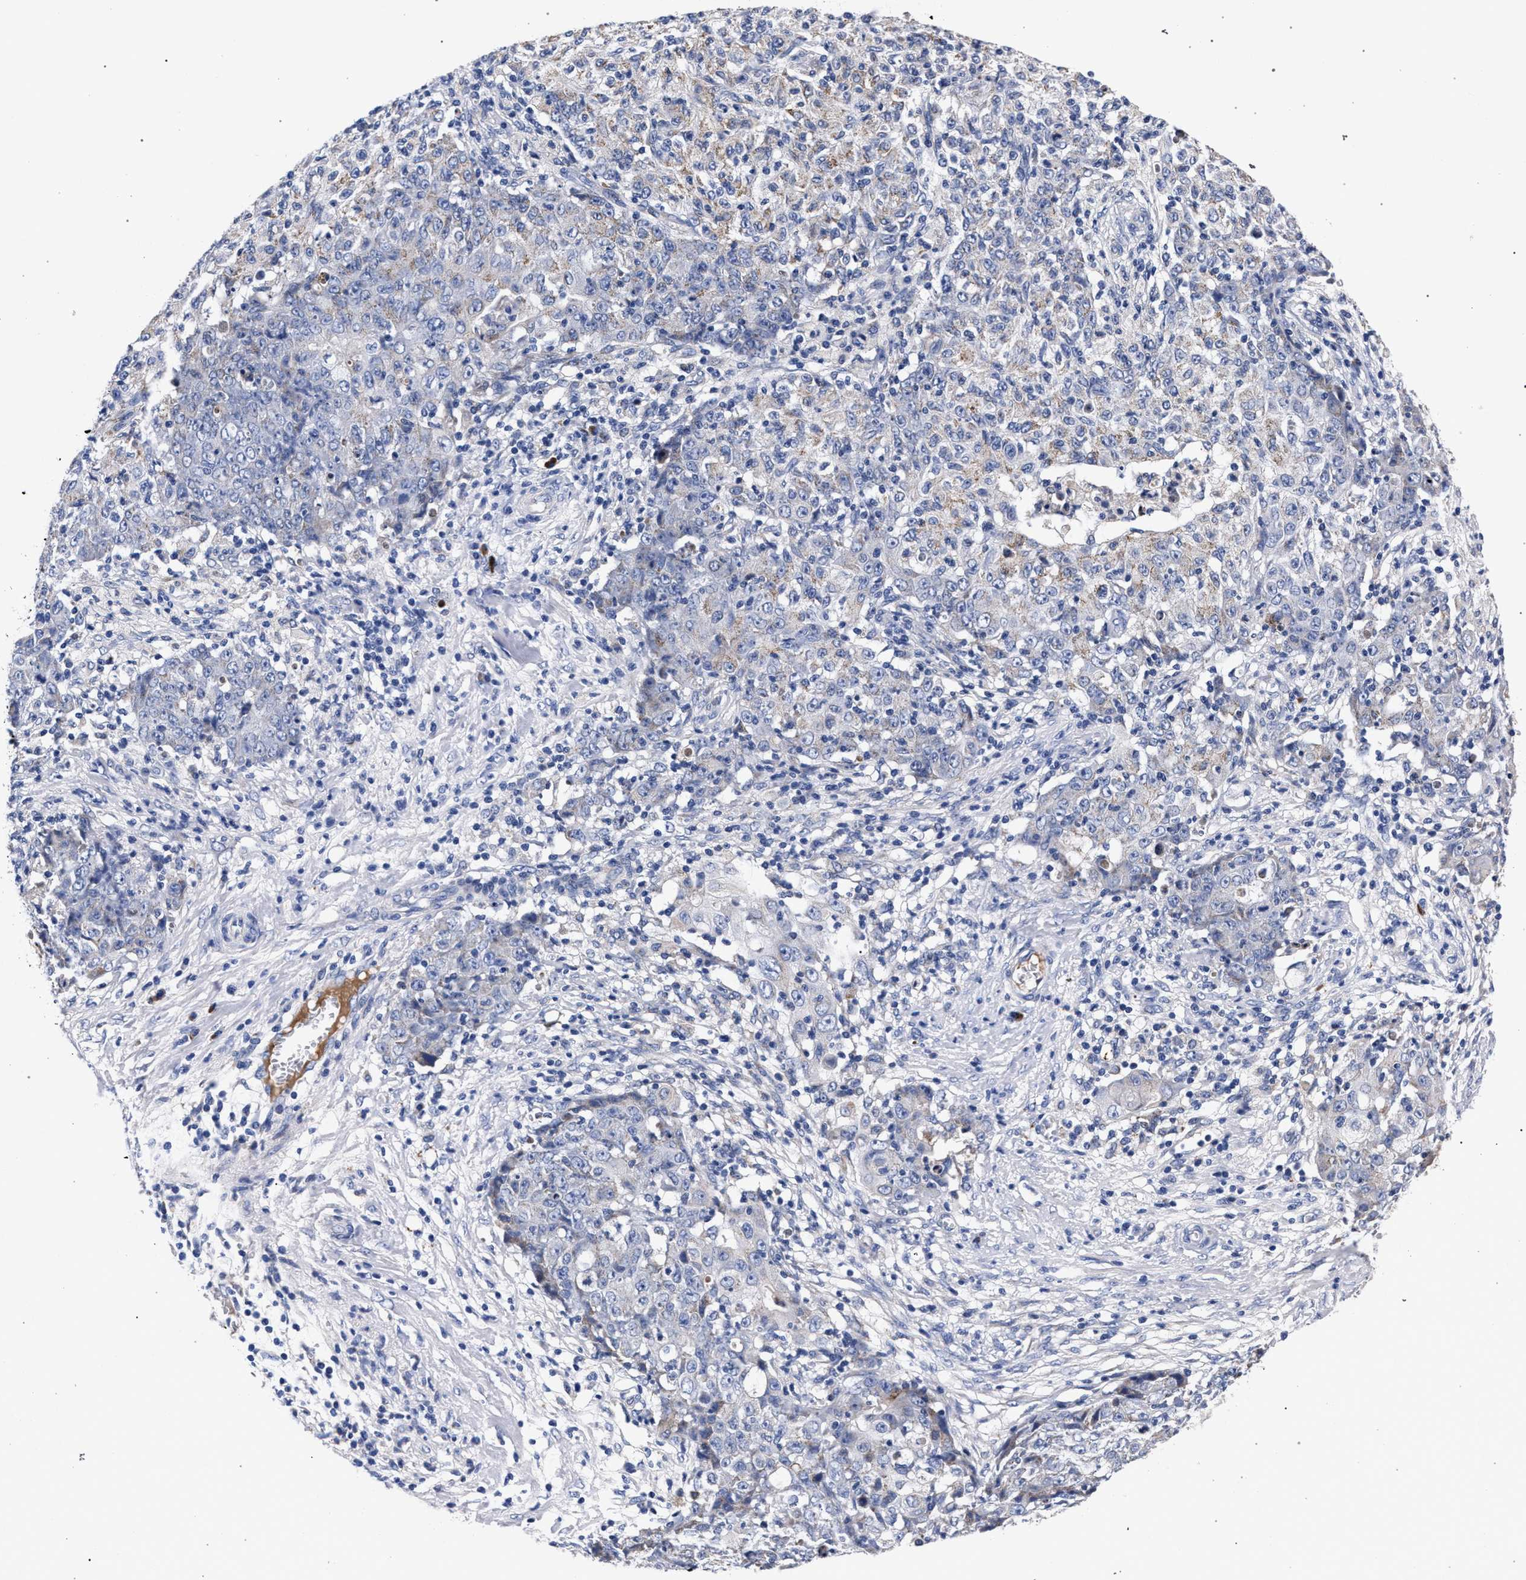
{"staining": {"intensity": "negative", "quantity": "none", "location": "none"}, "tissue": "ovarian cancer", "cell_type": "Tumor cells", "image_type": "cancer", "snomed": [{"axis": "morphology", "description": "Carcinoma, endometroid"}, {"axis": "topography", "description": "Ovary"}], "caption": "DAB (3,3'-diaminobenzidine) immunohistochemical staining of ovarian cancer (endometroid carcinoma) shows no significant staining in tumor cells. (IHC, brightfield microscopy, high magnification).", "gene": "ACOX1", "patient": {"sex": "female", "age": 42}}